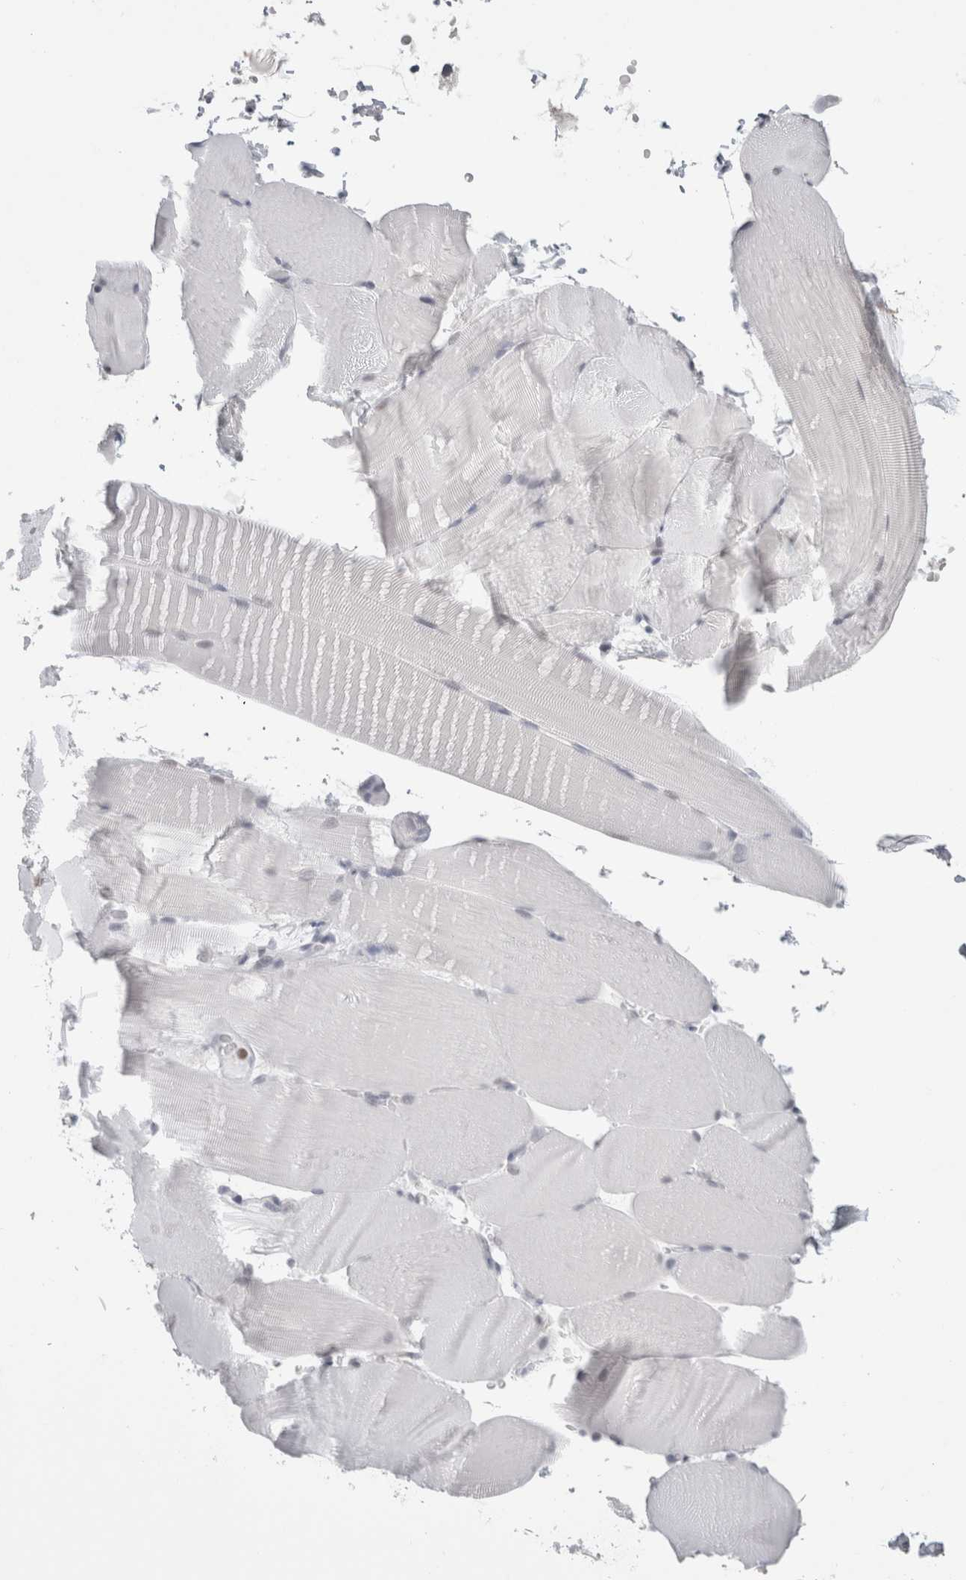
{"staining": {"intensity": "negative", "quantity": "none", "location": "none"}, "tissue": "skeletal muscle", "cell_type": "Myocytes", "image_type": "normal", "snomed": [{"axis": "morphology", "description": "Normal tissue, NOS"}, {"axis": "topography", "description": "Skeletal muscle"}, {"axis": "topography", "description": "Parathyroid gland"}], "caption": "Human skeletal muscle stained for a protein using immunohistochemistry reveals no staining in myocytes.", "gene": "SMARCC1", "patient": {"sex": "female", "age": 37}}